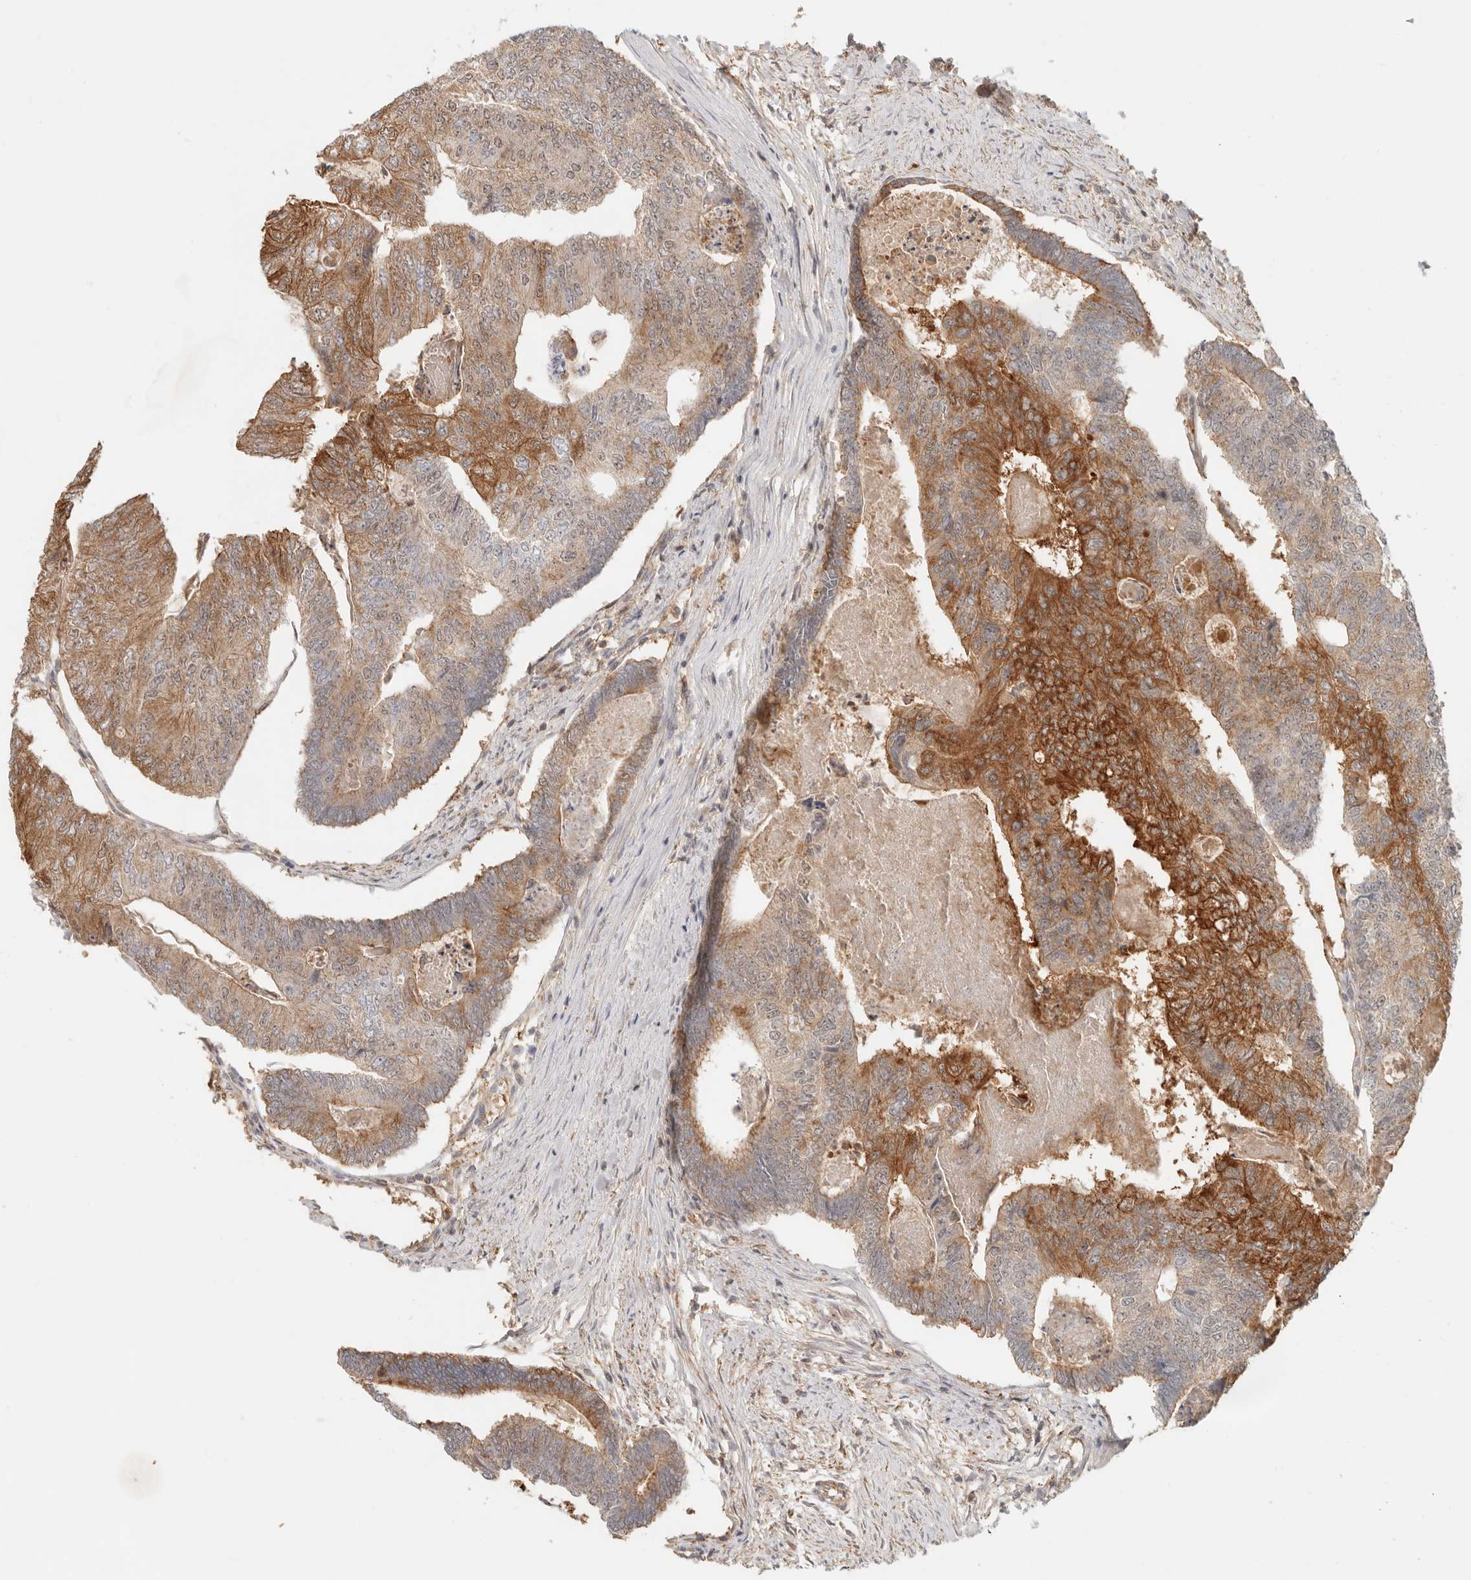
{"staining": {"intensity": "strong", "quantity": "<25%", "location": "cytoplasmic/membranous,nuclear"}, "tissue": "colorectal cancer", "cell_type": "Tumor cells", "image_type": "cancer", "snomed": [{"axis": "morphology", "description": "Adenocarcinoma, NOS"}, {"axis": "topography", "description": "Colon"}], "caption": "Colorectal cancer (adenocarcinoma) tissue displays strong cytoplasmic/membranous and nuclear expression in about <25% of tumor cells", "gene": "HEXD", "patient": {"sex": "female", "age": 67}}